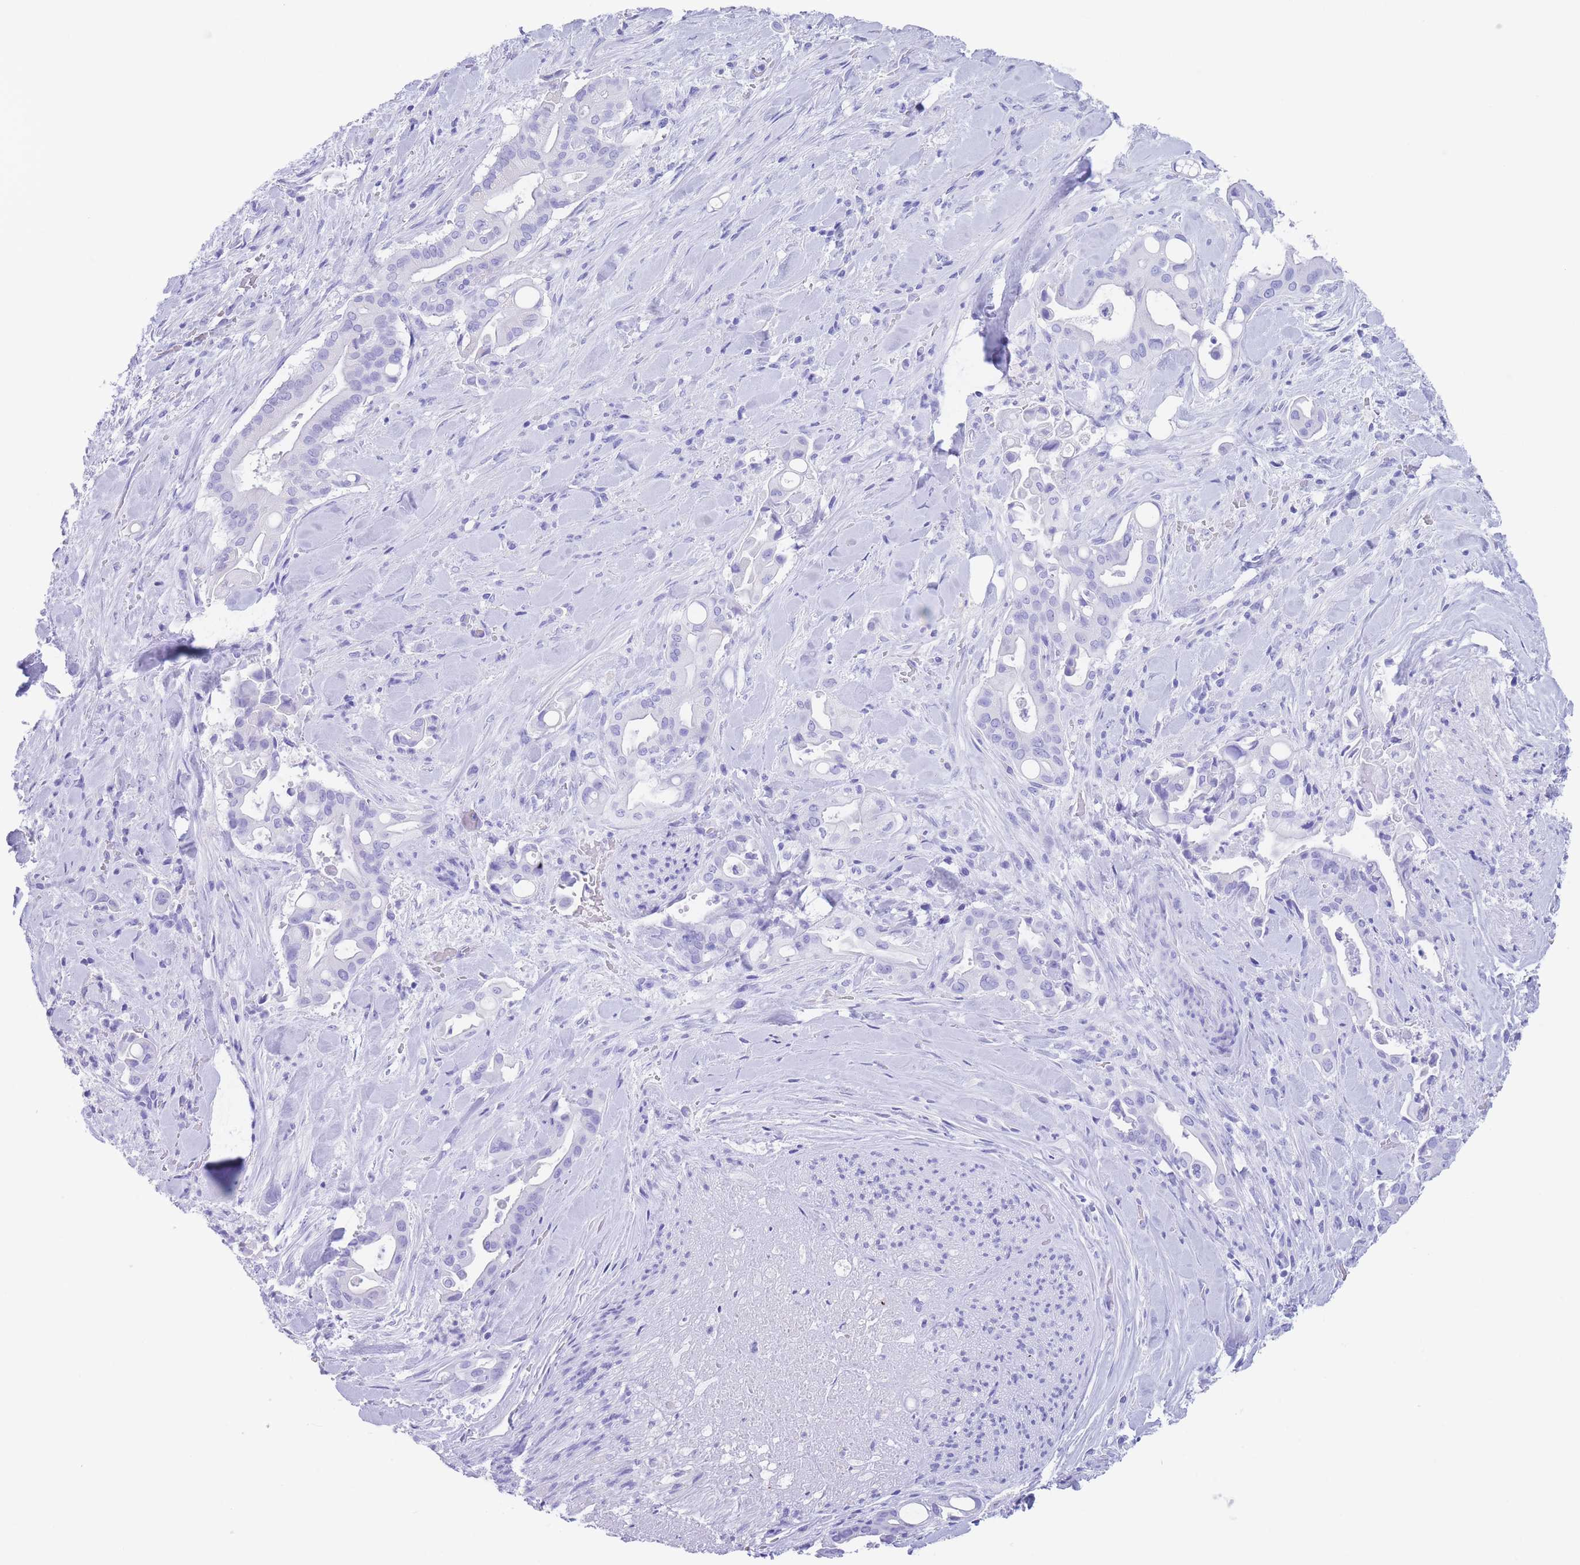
{"staining": {"intensity": "negative", "quantity": "none", "location": "none"}, "tissue": "liver cancer", "cell_type": "Tumor cells", "image_type": "cancer", "snomed": [{"axis": "morphology", "description": "Cholangiocarcinoma"}, {"axis": "topography", "description": "Liver"}], "caption": "Immunohistochemistry (IHC) photomicrograph of liver cholangiocarcinoma stained for a protein (brown), which exhibits no expression in tumor cells.", "gene": "SLCO1B3", "patient": {"sex": "female", "age": 68}}